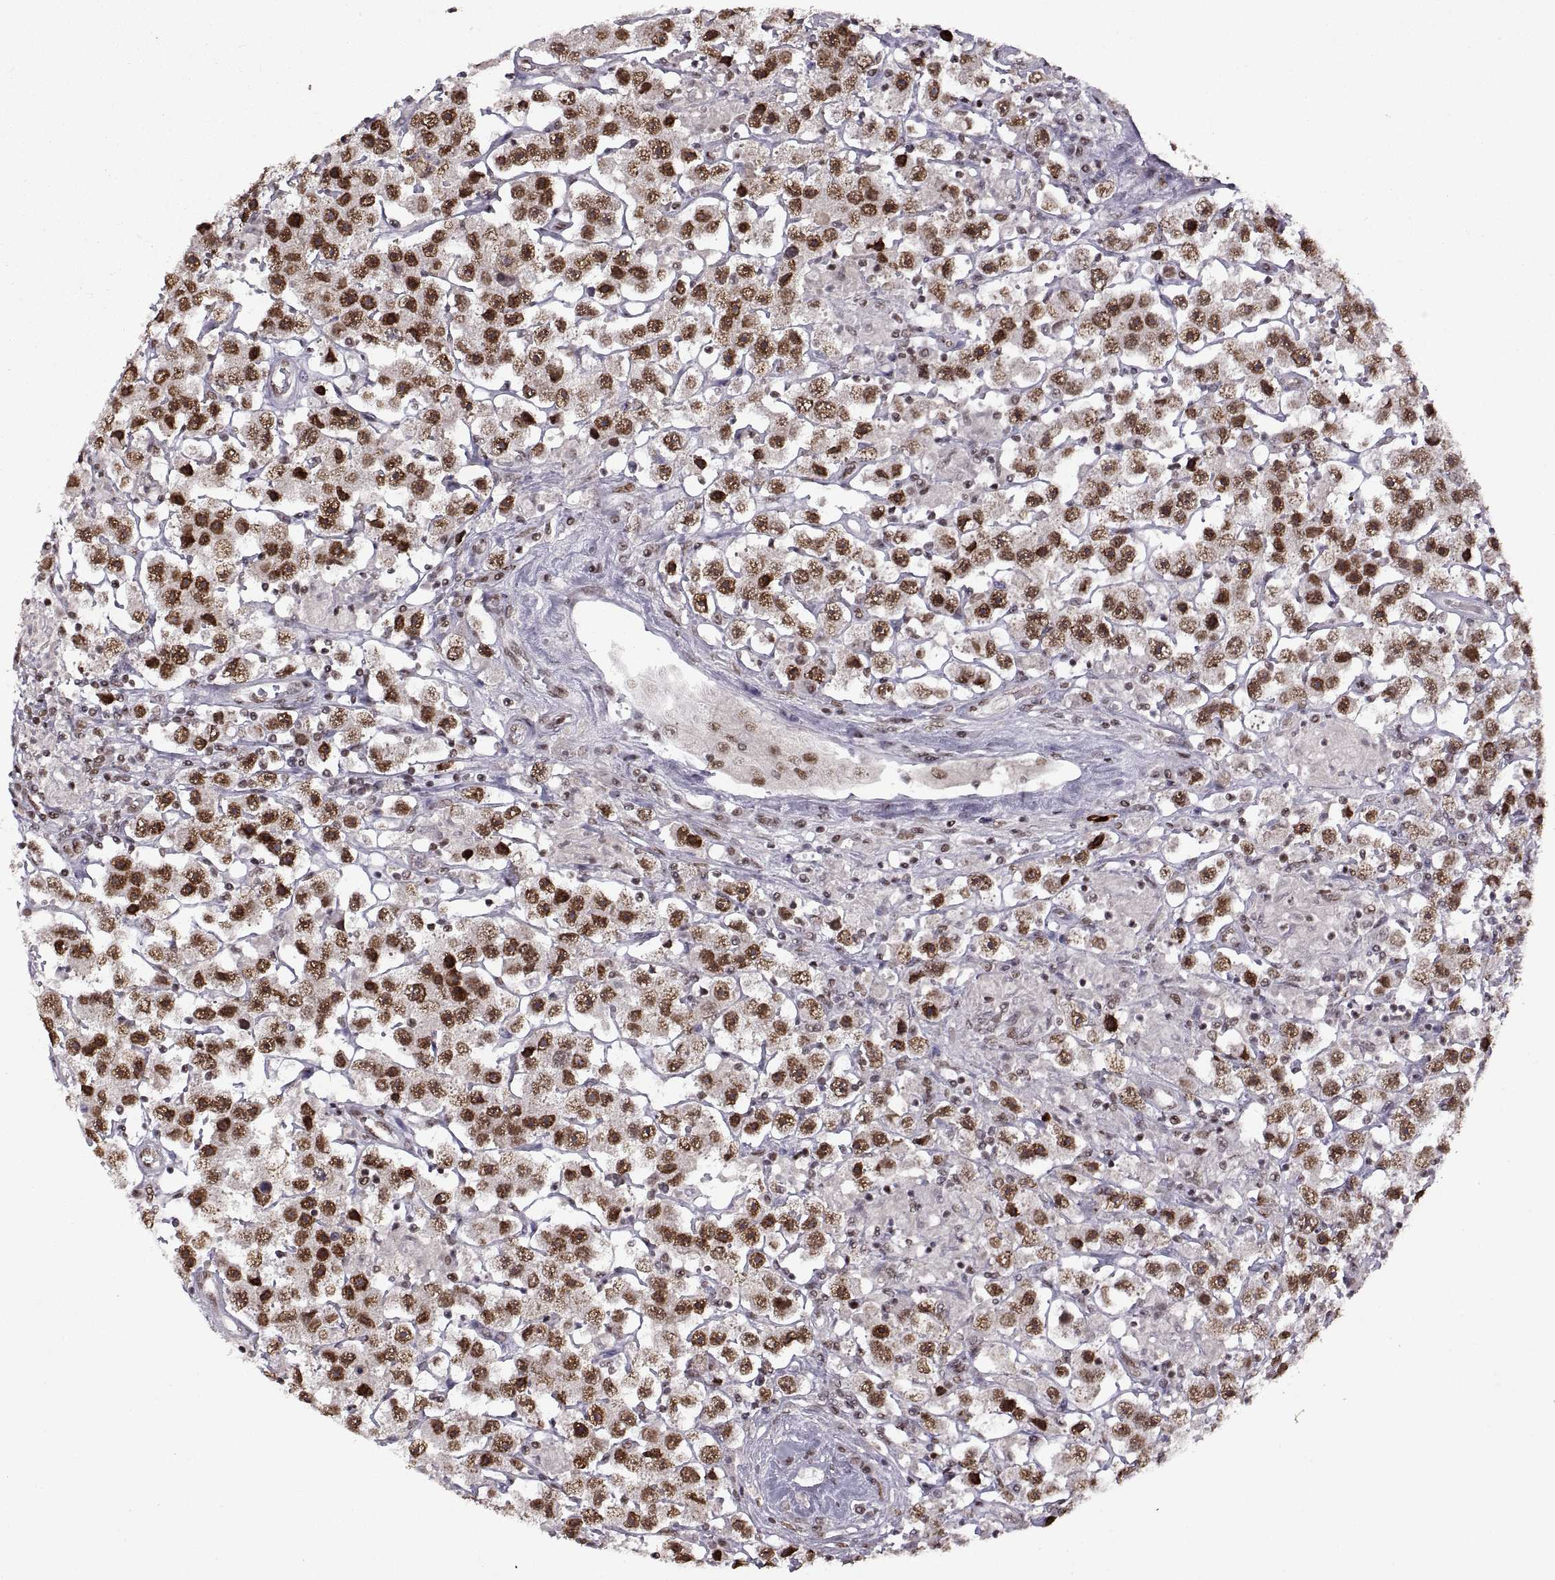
{"staining": {"intensity": "strong", "quantity": ">75%", "location": "nuclear"}, "tissue": "testis cancer", "cell_type": "Tumor cells", "image_type": "cancer", "snomed": [{"axis": "morphology", "description": "Seminoma, NOS"}, {"axis": "topography", "description": "Testis"}], "caption": "IHC staining of testis cancer, which shows high levels of strong nuclear expression in approximately >75% of tumor cells indicating strong nuclear protein positivity. The staining was performed using DAB (brown) for protein detection and nuclei were counterstained in hematoxylin (blue).", "gene": "MT1E", "patient": {"sex": "male", "age": 45}}